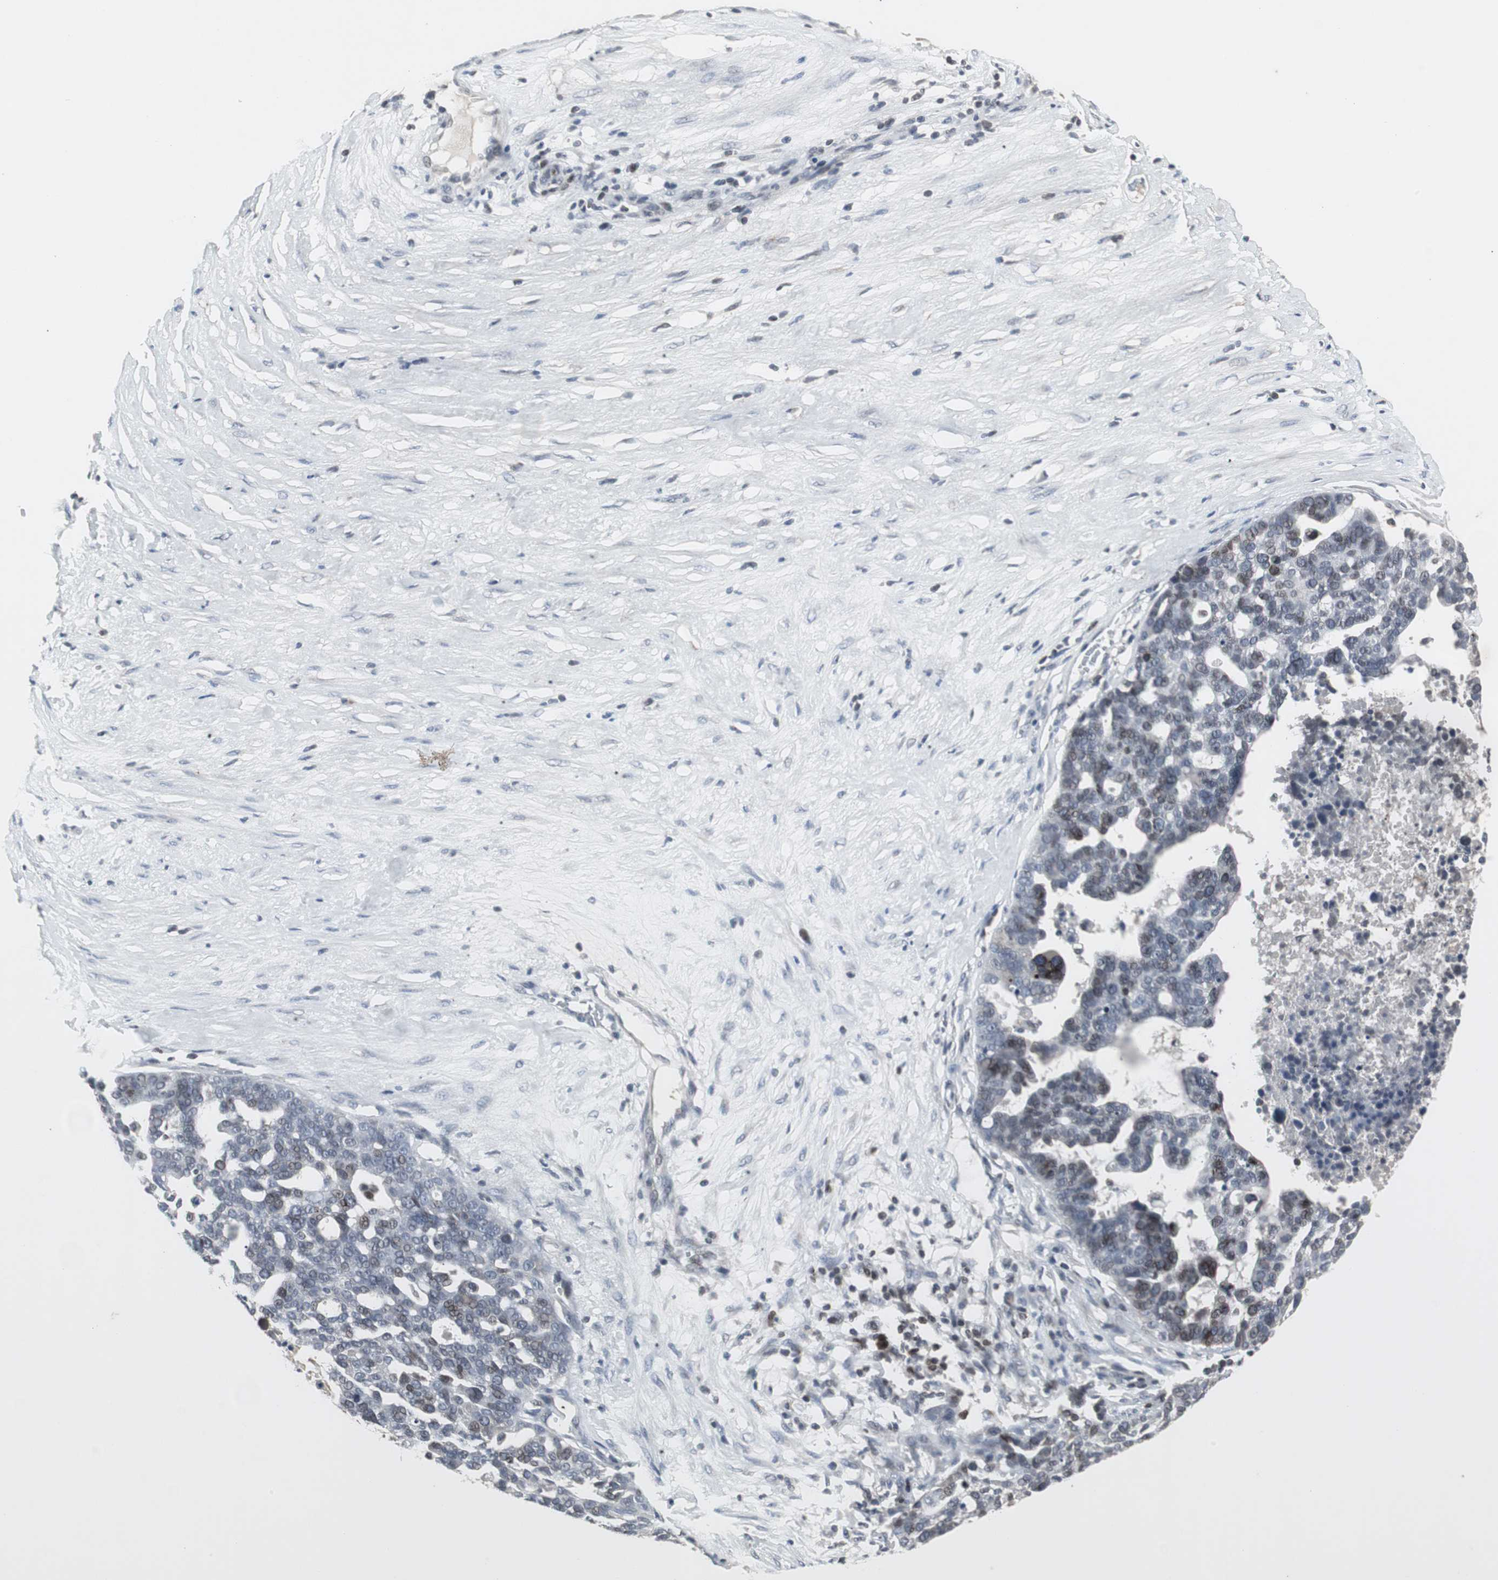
{"staining": {"intensity": "moderate", "quantity": "<25%", "location": "nuclear"}, "tissue": "ovarian cancer", "cell_type": "Tumor cells", "image_type": "cancer", "snomed": [{"axis": "morphology", "description": "Cystadenocarcinoma, serous, NOS"}, {"axis": "topography", "description": "Ovary"}], "caption": "A brown stain labels moderate nuclear staining of a protein in ovarian cancer tumor cells.", "gene": "ZNF396", "patient": {"sex": "female", "age": 59}}